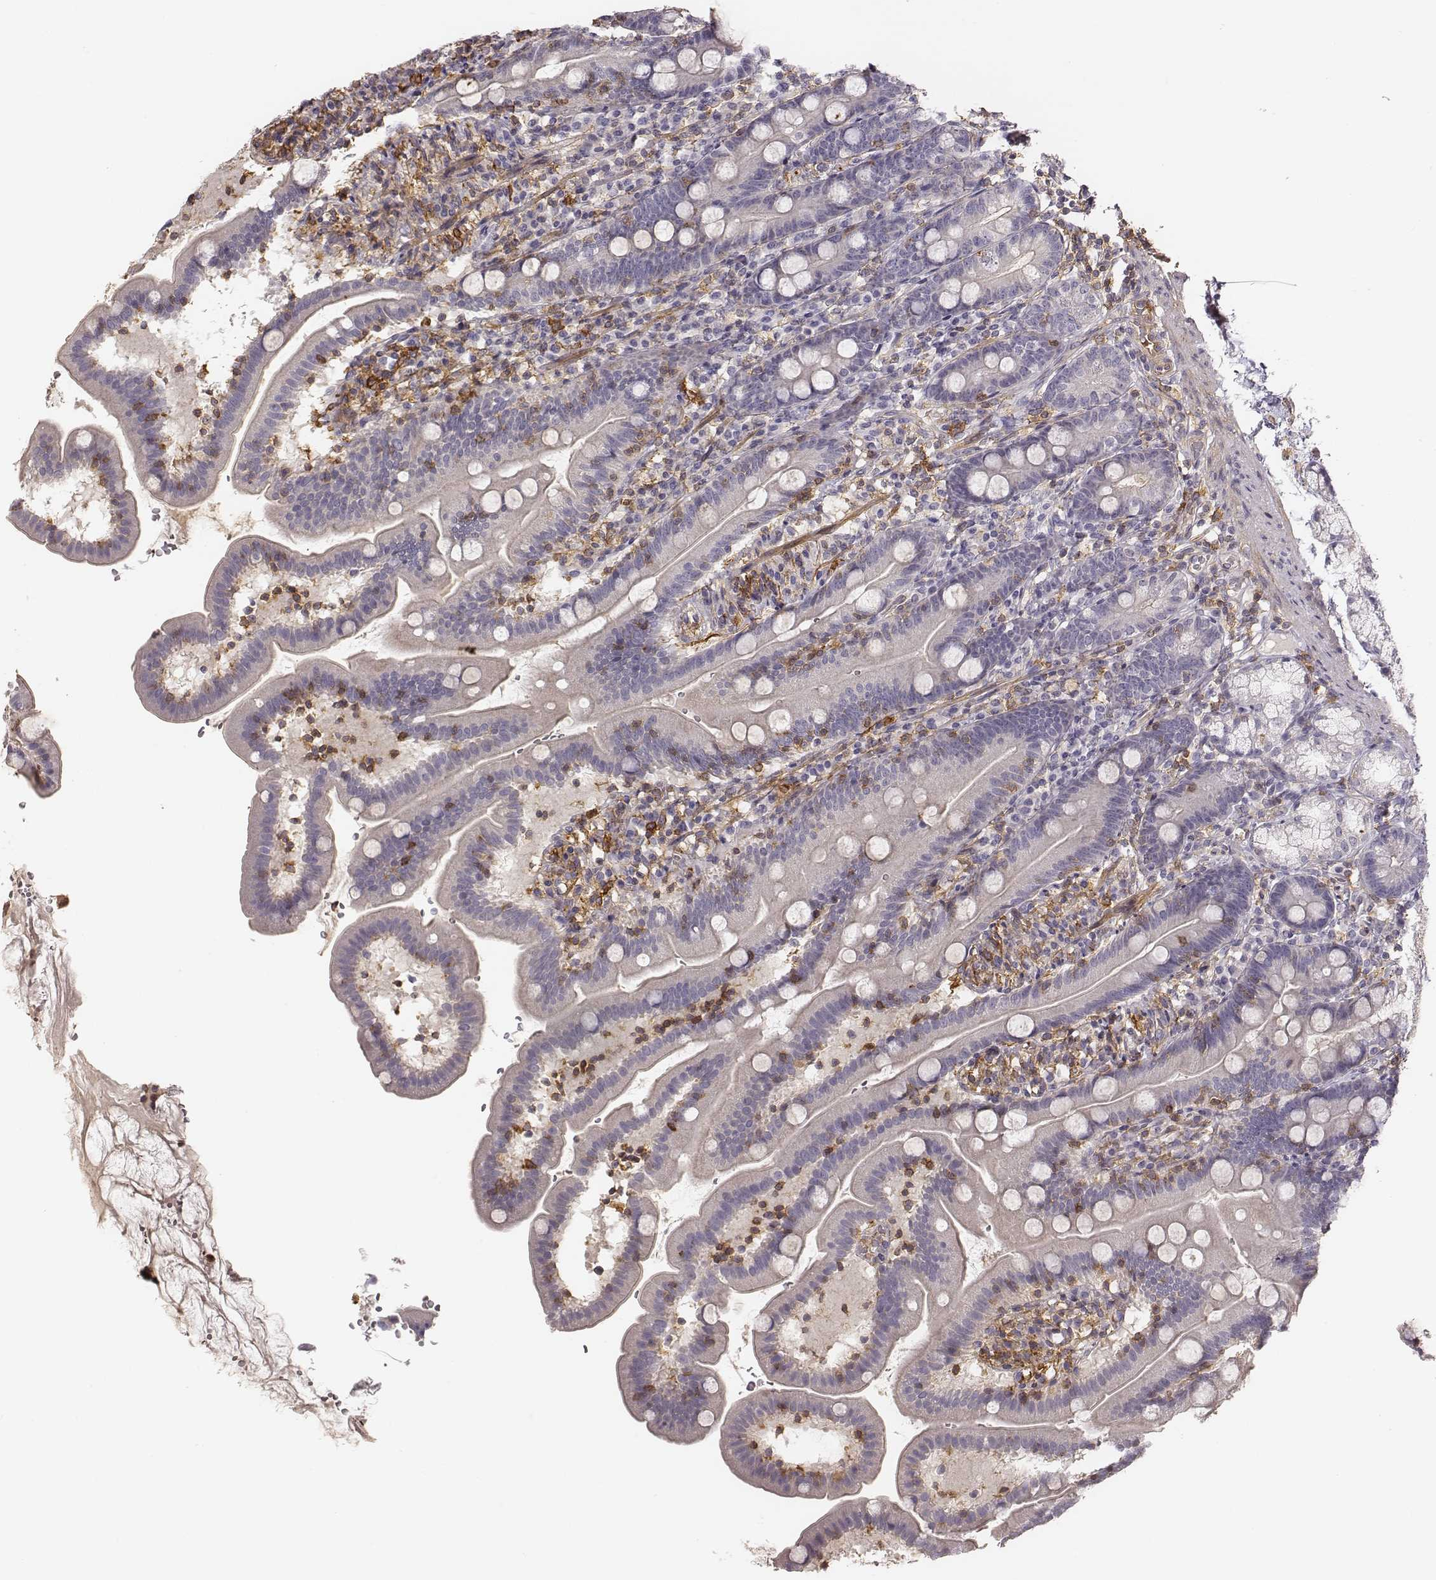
{"staining": {"intensity": "negative", "quantity": "none", "location": "none"}, "tissue": "duodenum", "cell_type": "Glandular cells", "image_type": "normal", "snomed": [{"axis": "morphology", "description": "Normal tissue, NOS"}, {"axis": "topography", "description": "Duodenum"}], "caption": "Immunohistochemistry of benign duodenum displays no positivity in glandular cells.", "gene": "ZYX", "patient": {"sex": "female", "age": 67}}